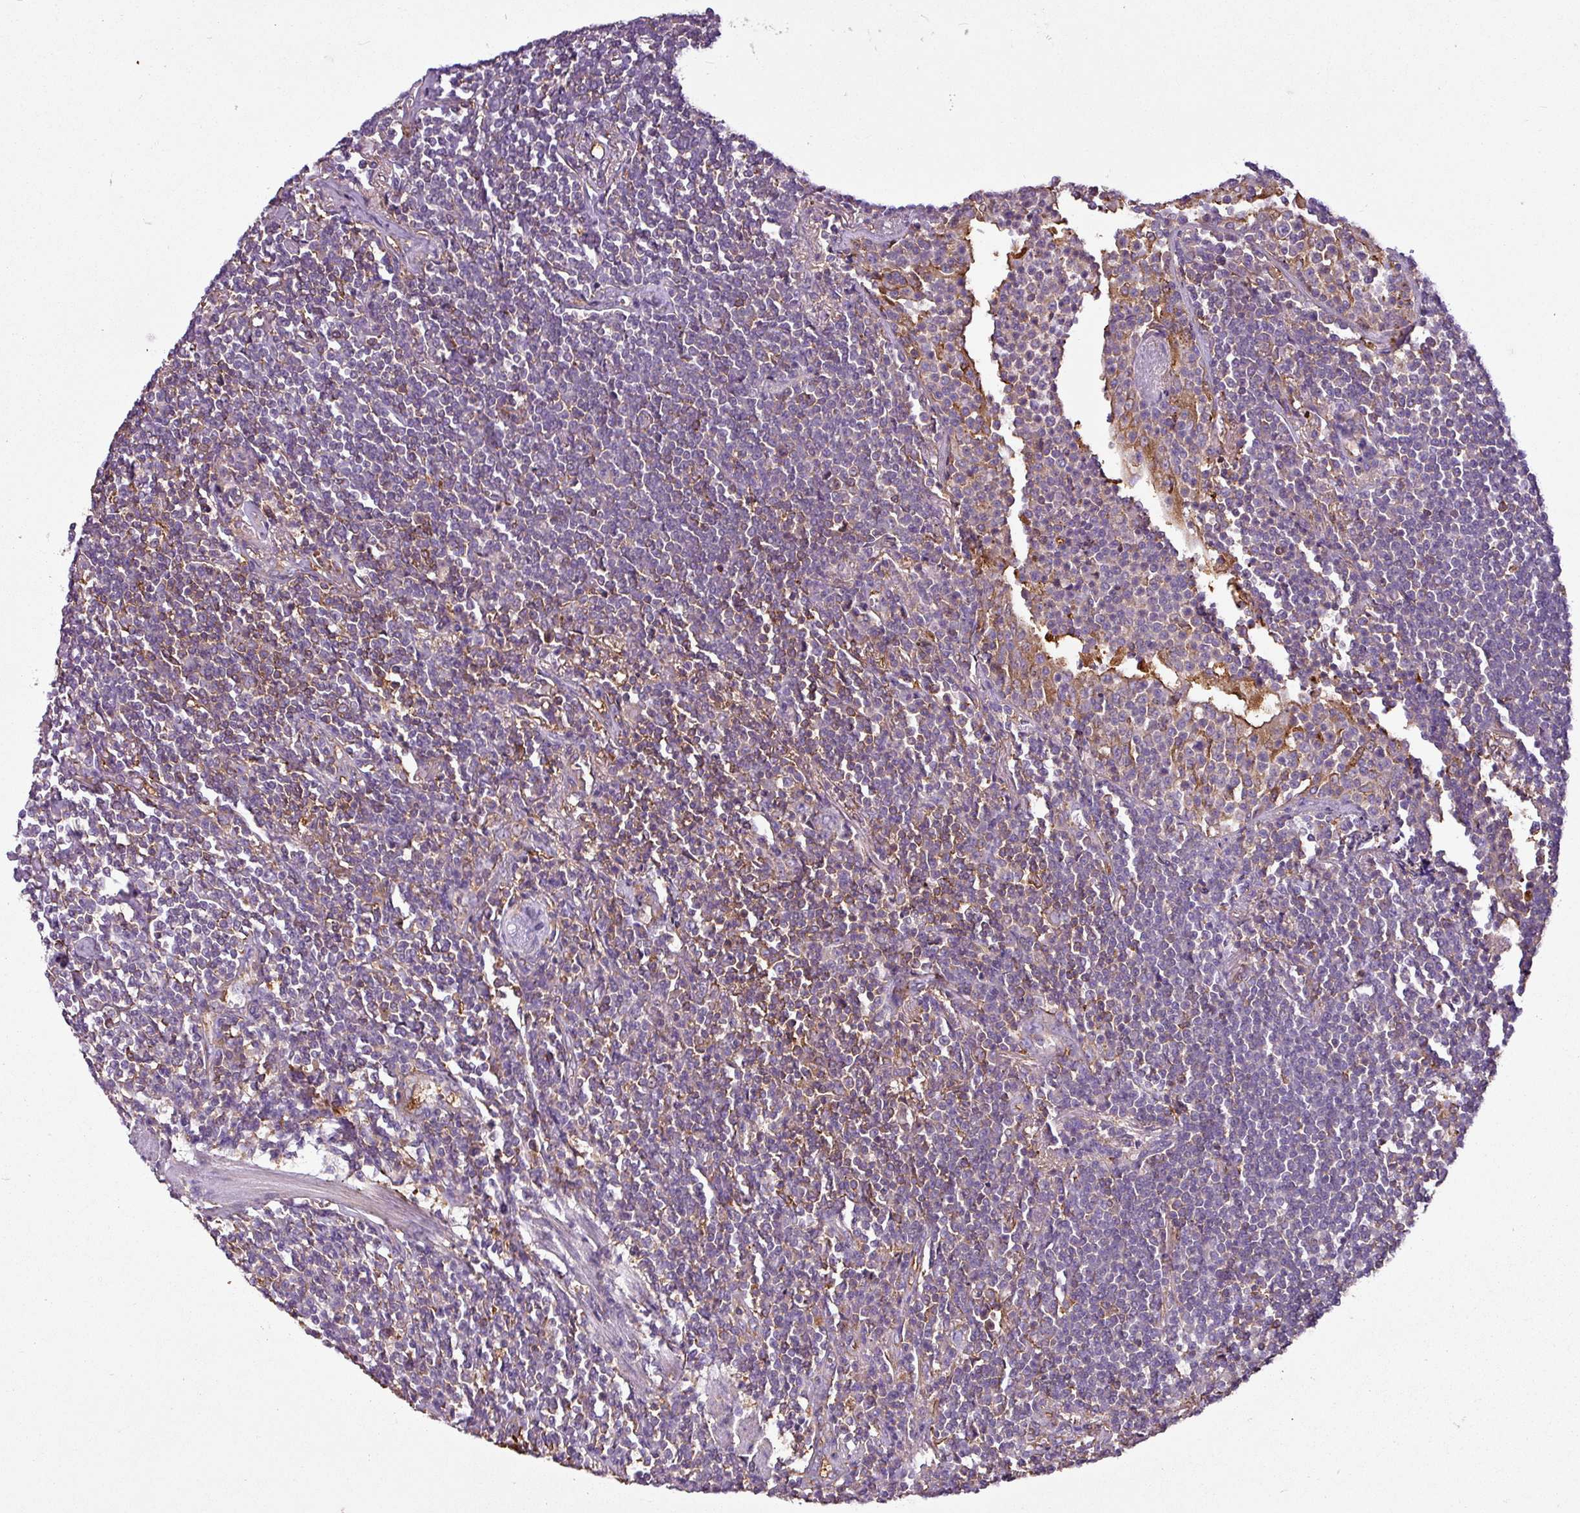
{"staining": {"intensity": "moderate", "quantity": "<25%", "location": "cytoplasmic/membranous"}, "tissue": "lymphoma", "cell_type": "Tumor cells", "image_type": "cancer", "snomed": [{"axis": "morphology", "description": "Malignant lymphoma, non-Hodgkin's type, Low grade"}, {"axis": "topography", "description": "Lung"}], "caption": "Immunohistochemical staining of human lymphoma reveals moderate cytoplasmic/membranous protein positivity in about <25% of tumor cells. The protein of interest is stained brown, and the nuclei are stained in blue (DAB (3,3'-diaminobenzidine) IHC with brightfield microscopy, high magnification).", "gene": "XNDC1N", "patient": {"sex": "female", "age": 71}}